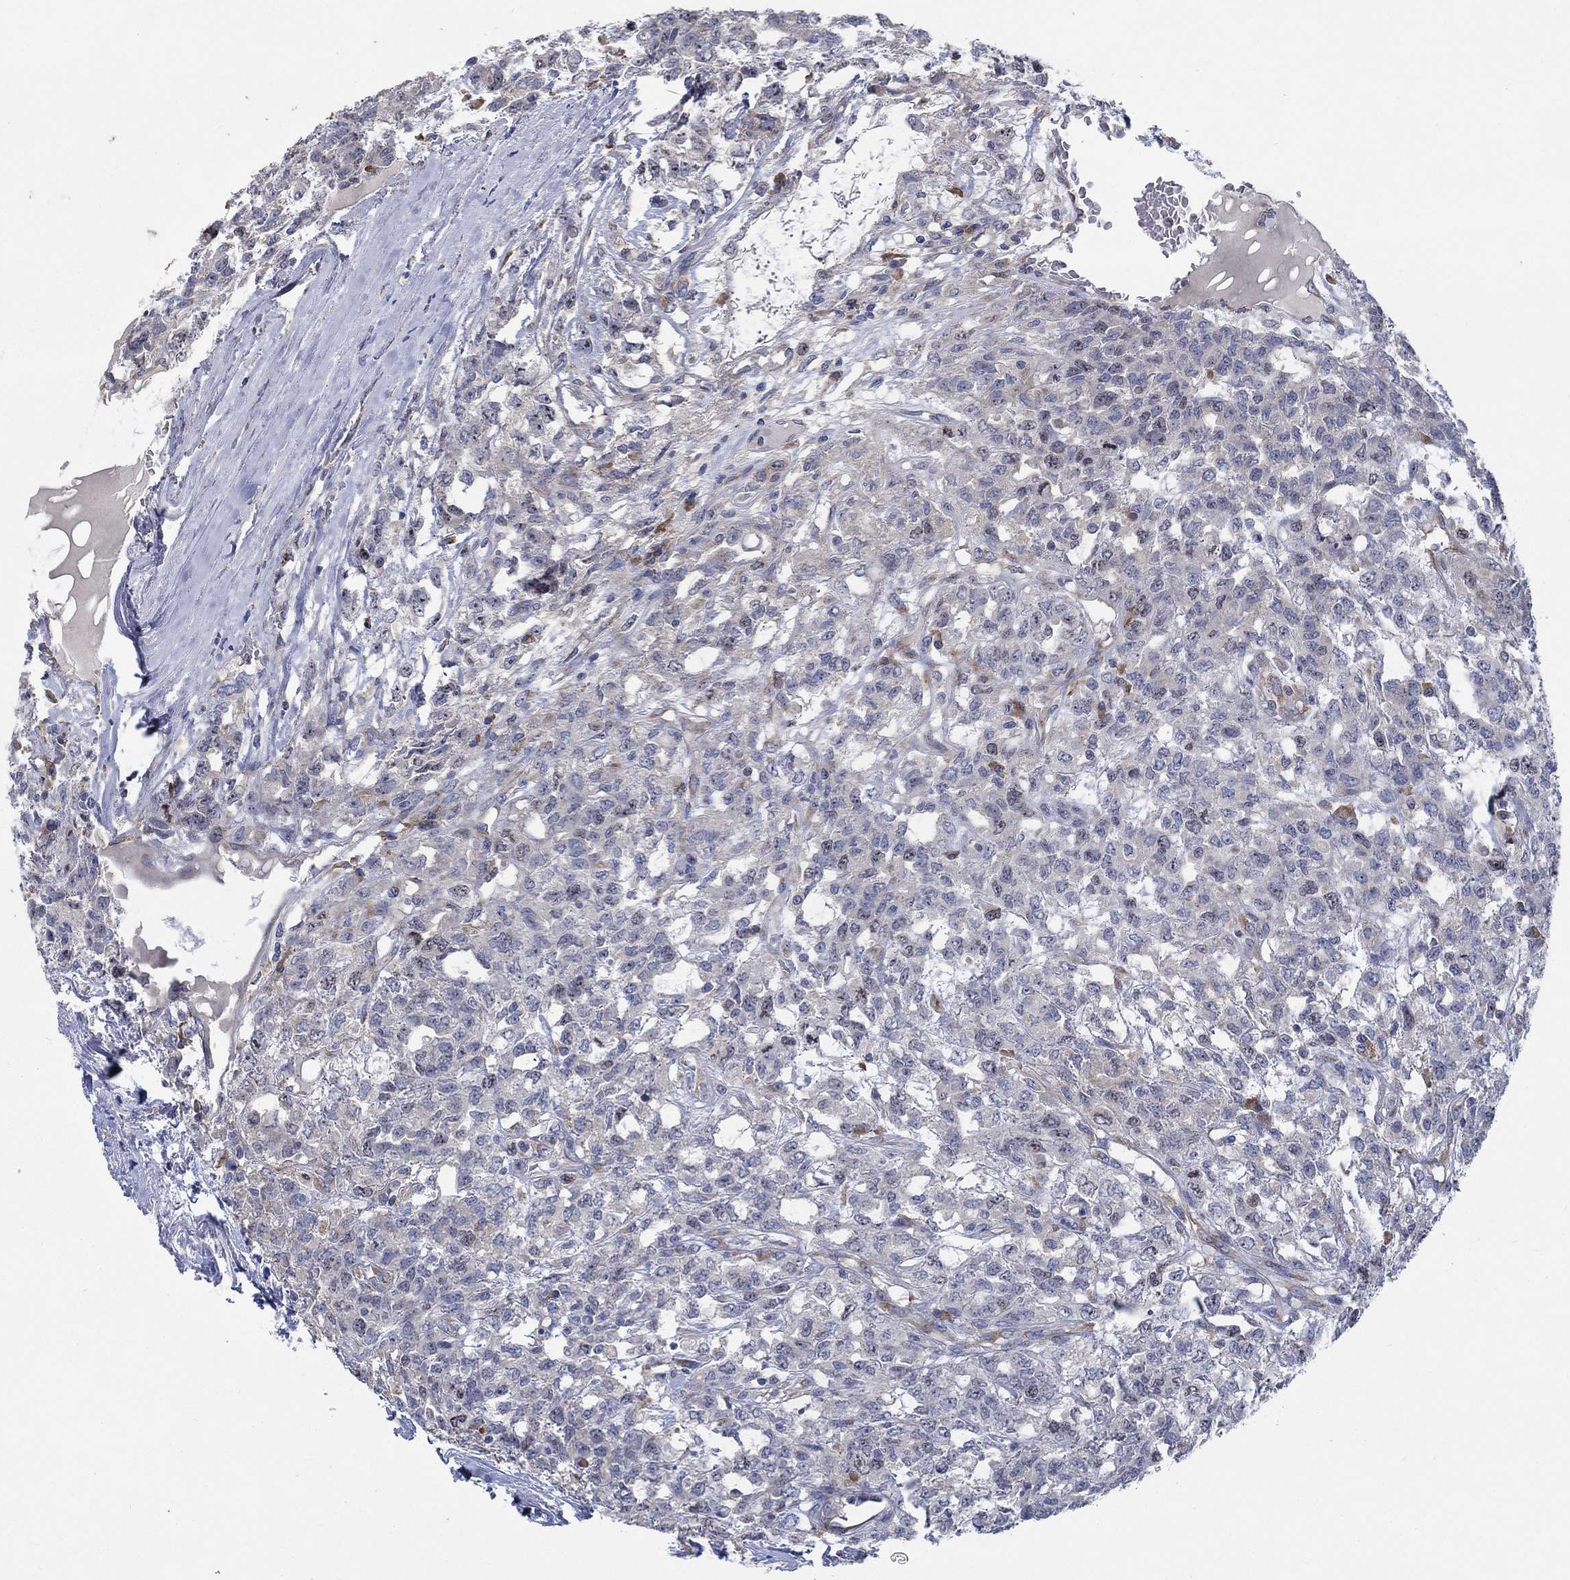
{"staining": {"intensity": "negative", "quantity": "none", "location": "none"}, "tissue": "testis cancer", "cell_type": "Tumor cells", "image_type": "cancer", "snomed": [{"axis": "morphology", "description": "Seminoma, NOS"}, {"axis": "topography", "description": "Testis"}], "caption": "The photomicrograph reveals no significant positivity in tumor cells of testis cancer (seminoma). Nuclei are stained in blue.", "gene": "MMP24", "patient": {"sex": "male", "age": 52}}